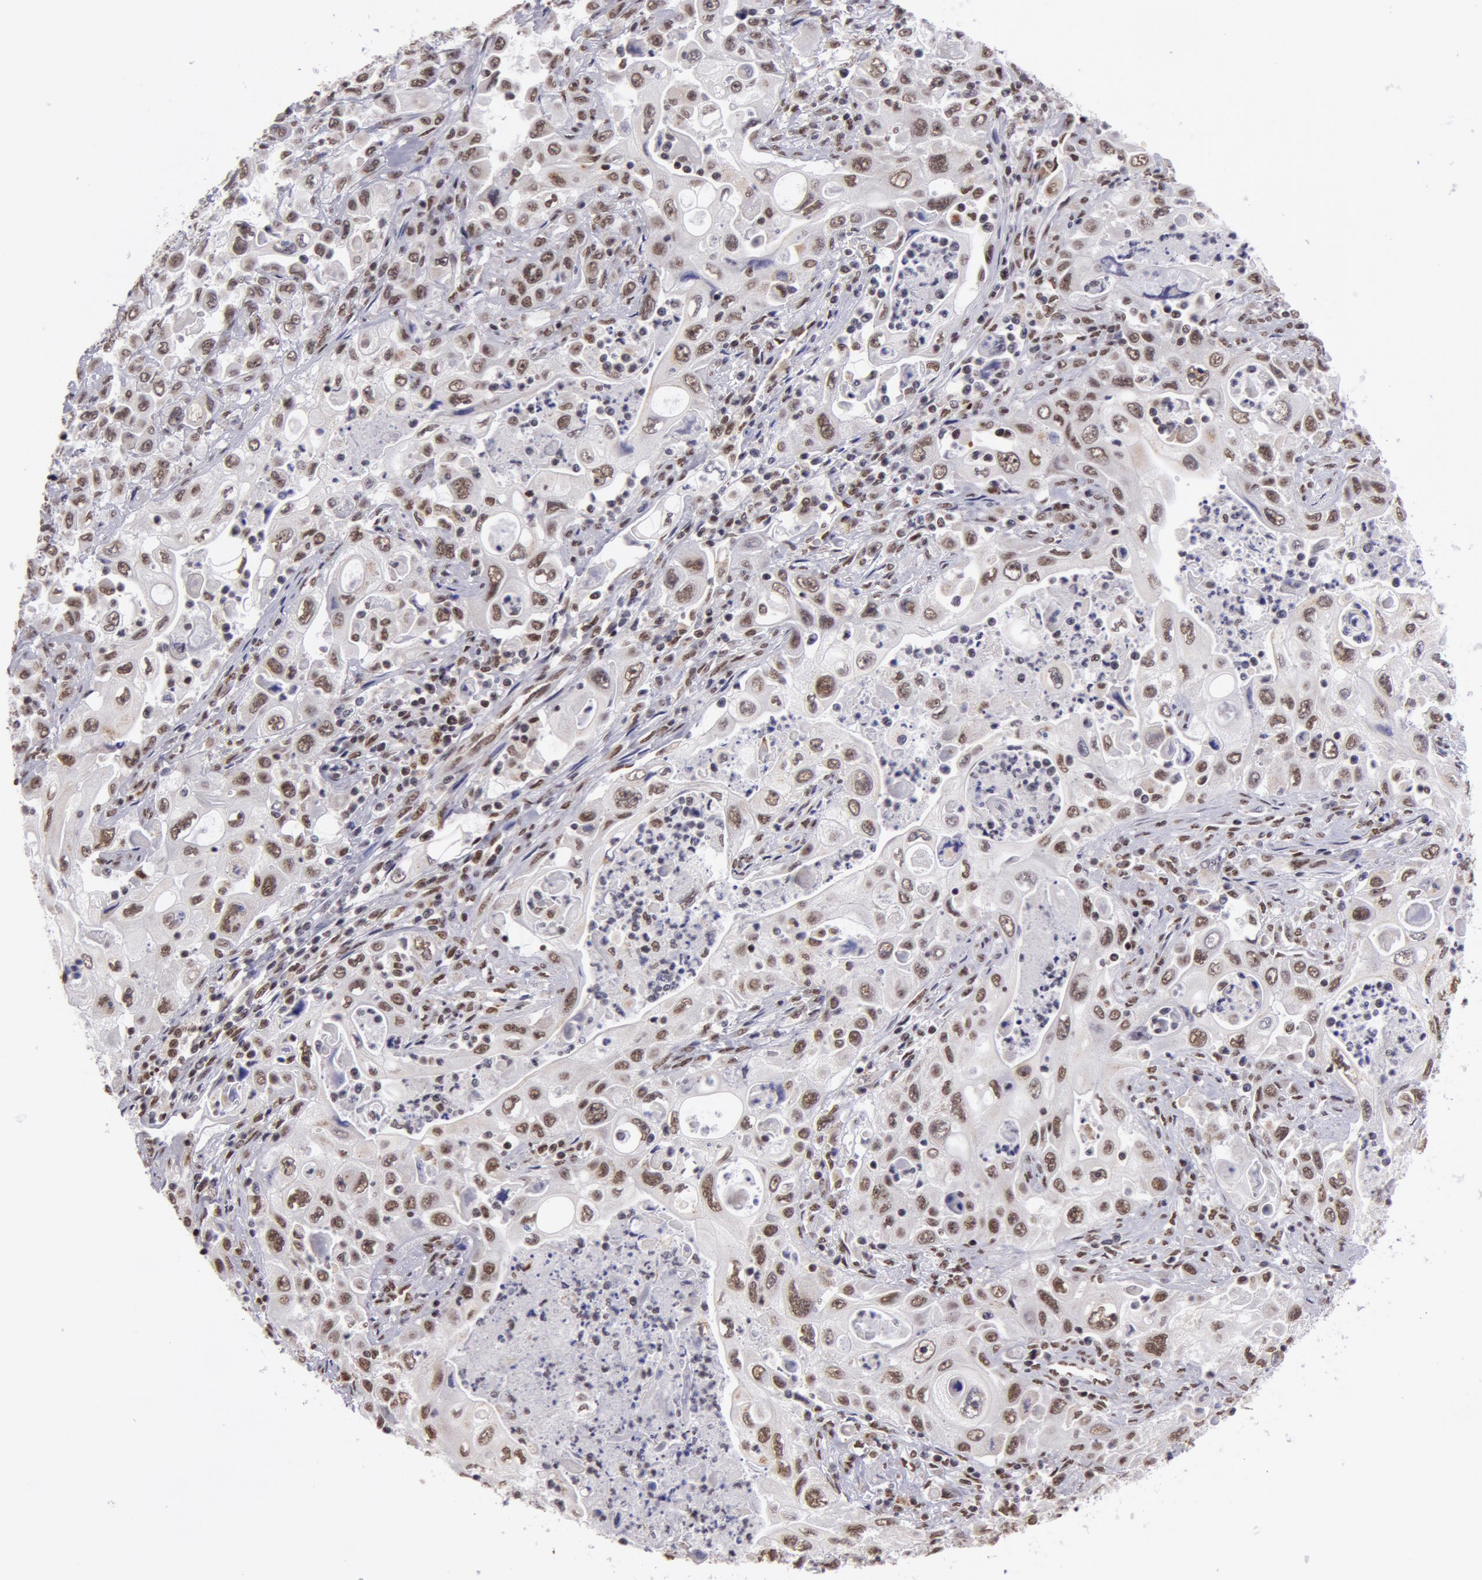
{"staining": {"intensity": "moderate", "quantity": "25%-75%", "location": "nuclear"}, "tissue": "pancreatic cancer", "cell_type": "Tumor cells", "image_type": "cancer", "snomed": [{"axis": "morphology", "description": "Adenocarcinoma, NOS"}, {"axis": "topography", "description": "Pancreas"}], "caption": "Adenocarcinoma (pancreatic) tissue reveals moderate nuclear positivity in approximately 25%-75% of tumor cells (DAB = brown stain, brightfield microscopy at high magnification).", "gene": "VRTN", "patient": {"sex": "male", "age": 70}}